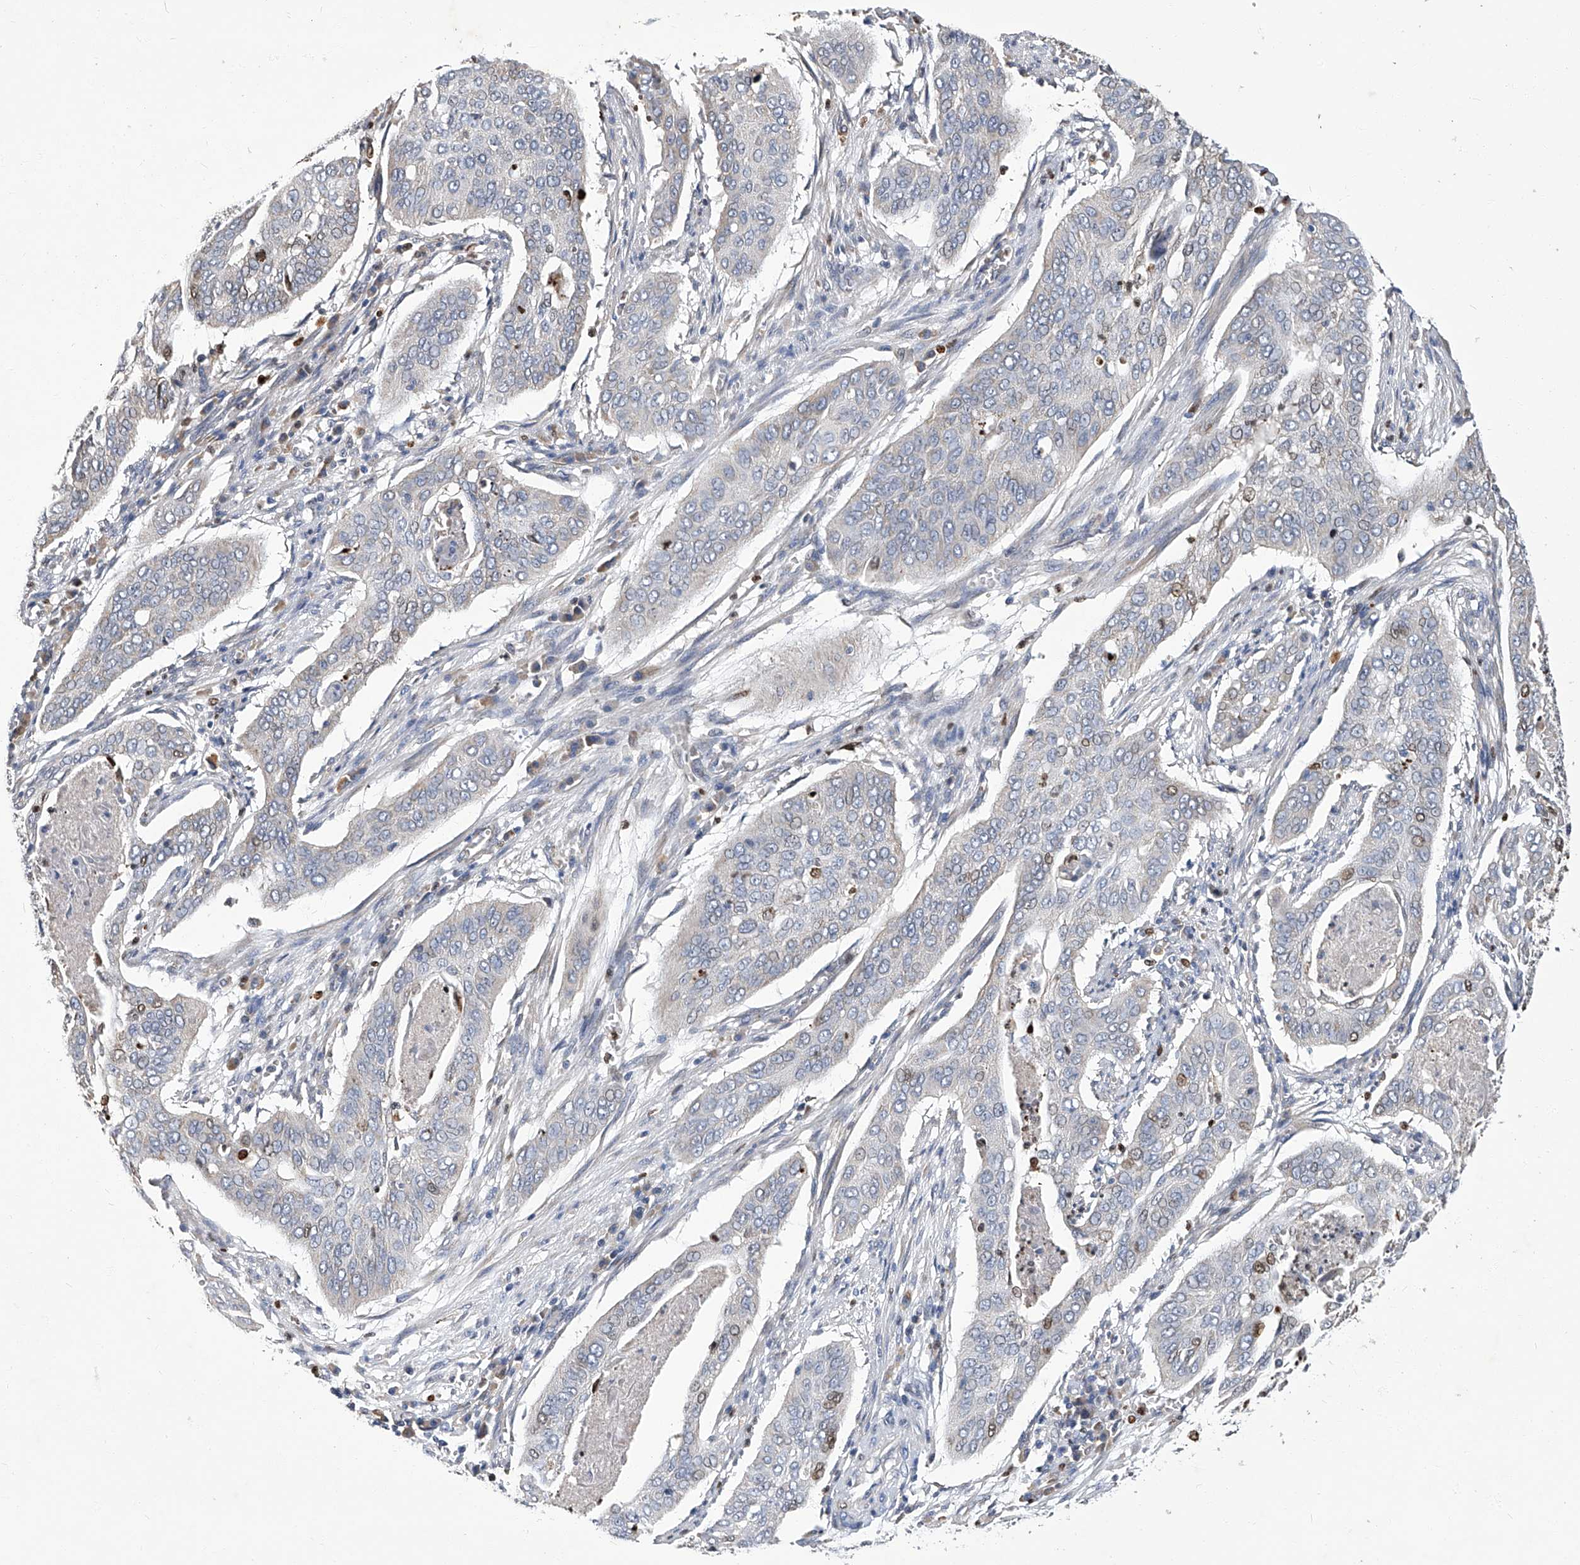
{"staining": {"intensity": "negative", "quantity": "none", "location": "none"}, "tissue": "cervical cancer", "cell_type": "Tumor cells", "image_type": "cancer", "snomed": [{"axis": "morphology", "description": "Squamous cell carcinoma, NOS"}, {"axis": "topography", "description": "Cervix"}], "caption": "Squamous cell carcinoma (cervical) was stained to show a protein in brown. There is no significant expression in tumor cells.", "gene": "TGFBR1", "patient": {"sex": "female", "age": 39}}